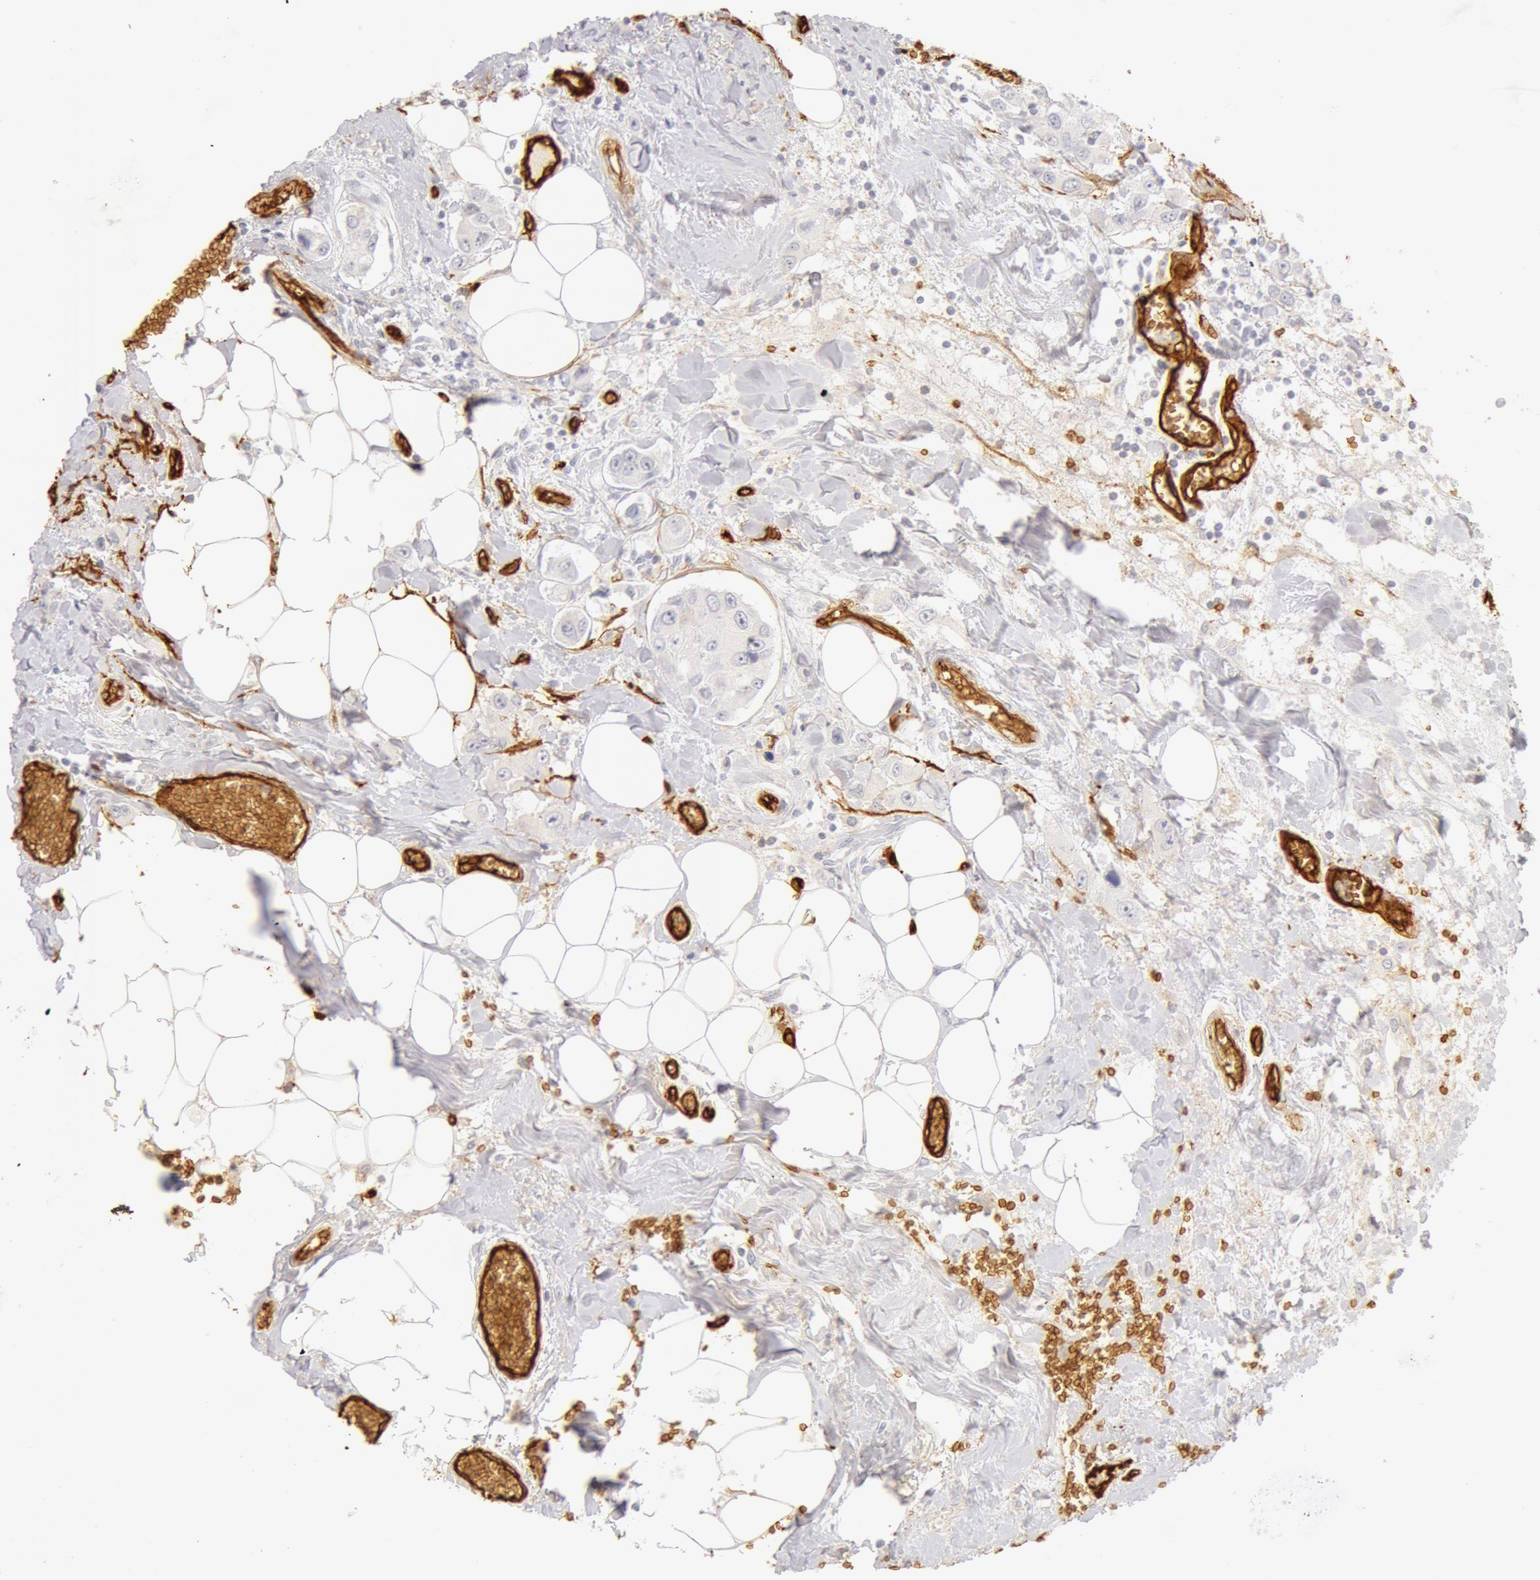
{"staining": {"intensity": "negative", "quantity": "none", "location": "none"}, "tissue": "breast cancer", "cell_type": "Tumor cells", "image_type": "cancer", "snomed": [{"axis": "morphology", "description": "Duct carcinoma"}, {"axis": "topography", "description": "Breast"}], "caption": "Breast cancer stained for a protein using IHC demonstrates no staining tumor cells.", "gene": "AQP1", "patient": {"sex": "female", "age": 58}}